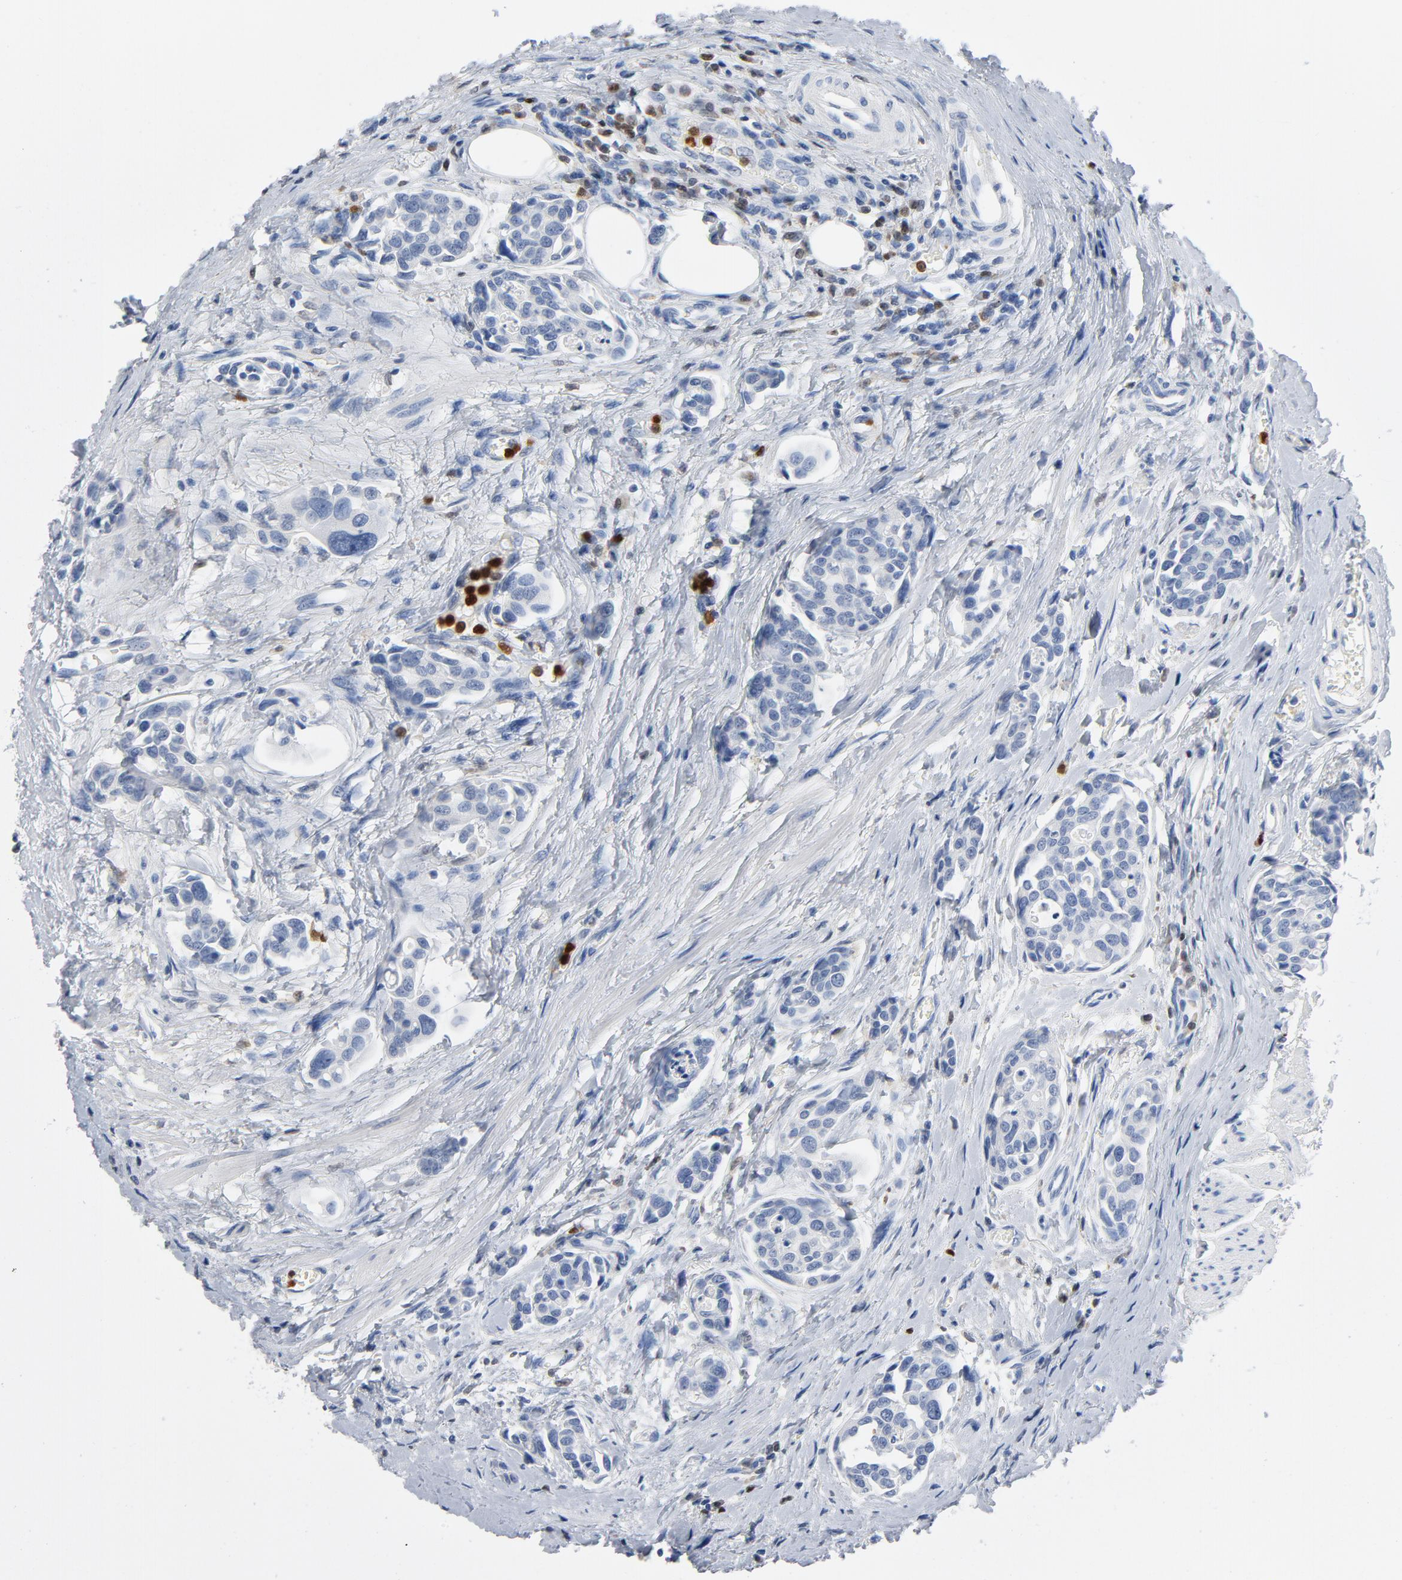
{"staining": {"intensity": "negative", "quantity": "none", "location": "none"}, "tissue": "urothelial cancer", "cell_type": "Tumor cells", "image_type": "cancer", "snomed": [{"axis": "morphology", "description": "Urothelial carcinoma, High grade"}, {"axis": "topography", "description": "Urinary bladder"}], "caption": "Tumor cells are negative for brown protein staining in urothelial cancer. (DAB (3,3'-diaminobenzidine) immunohistochemistry (IHC) with hematoxylin counter stain).", "gene": "NCF1", "patient": {"sex": "male", "age": 78}}